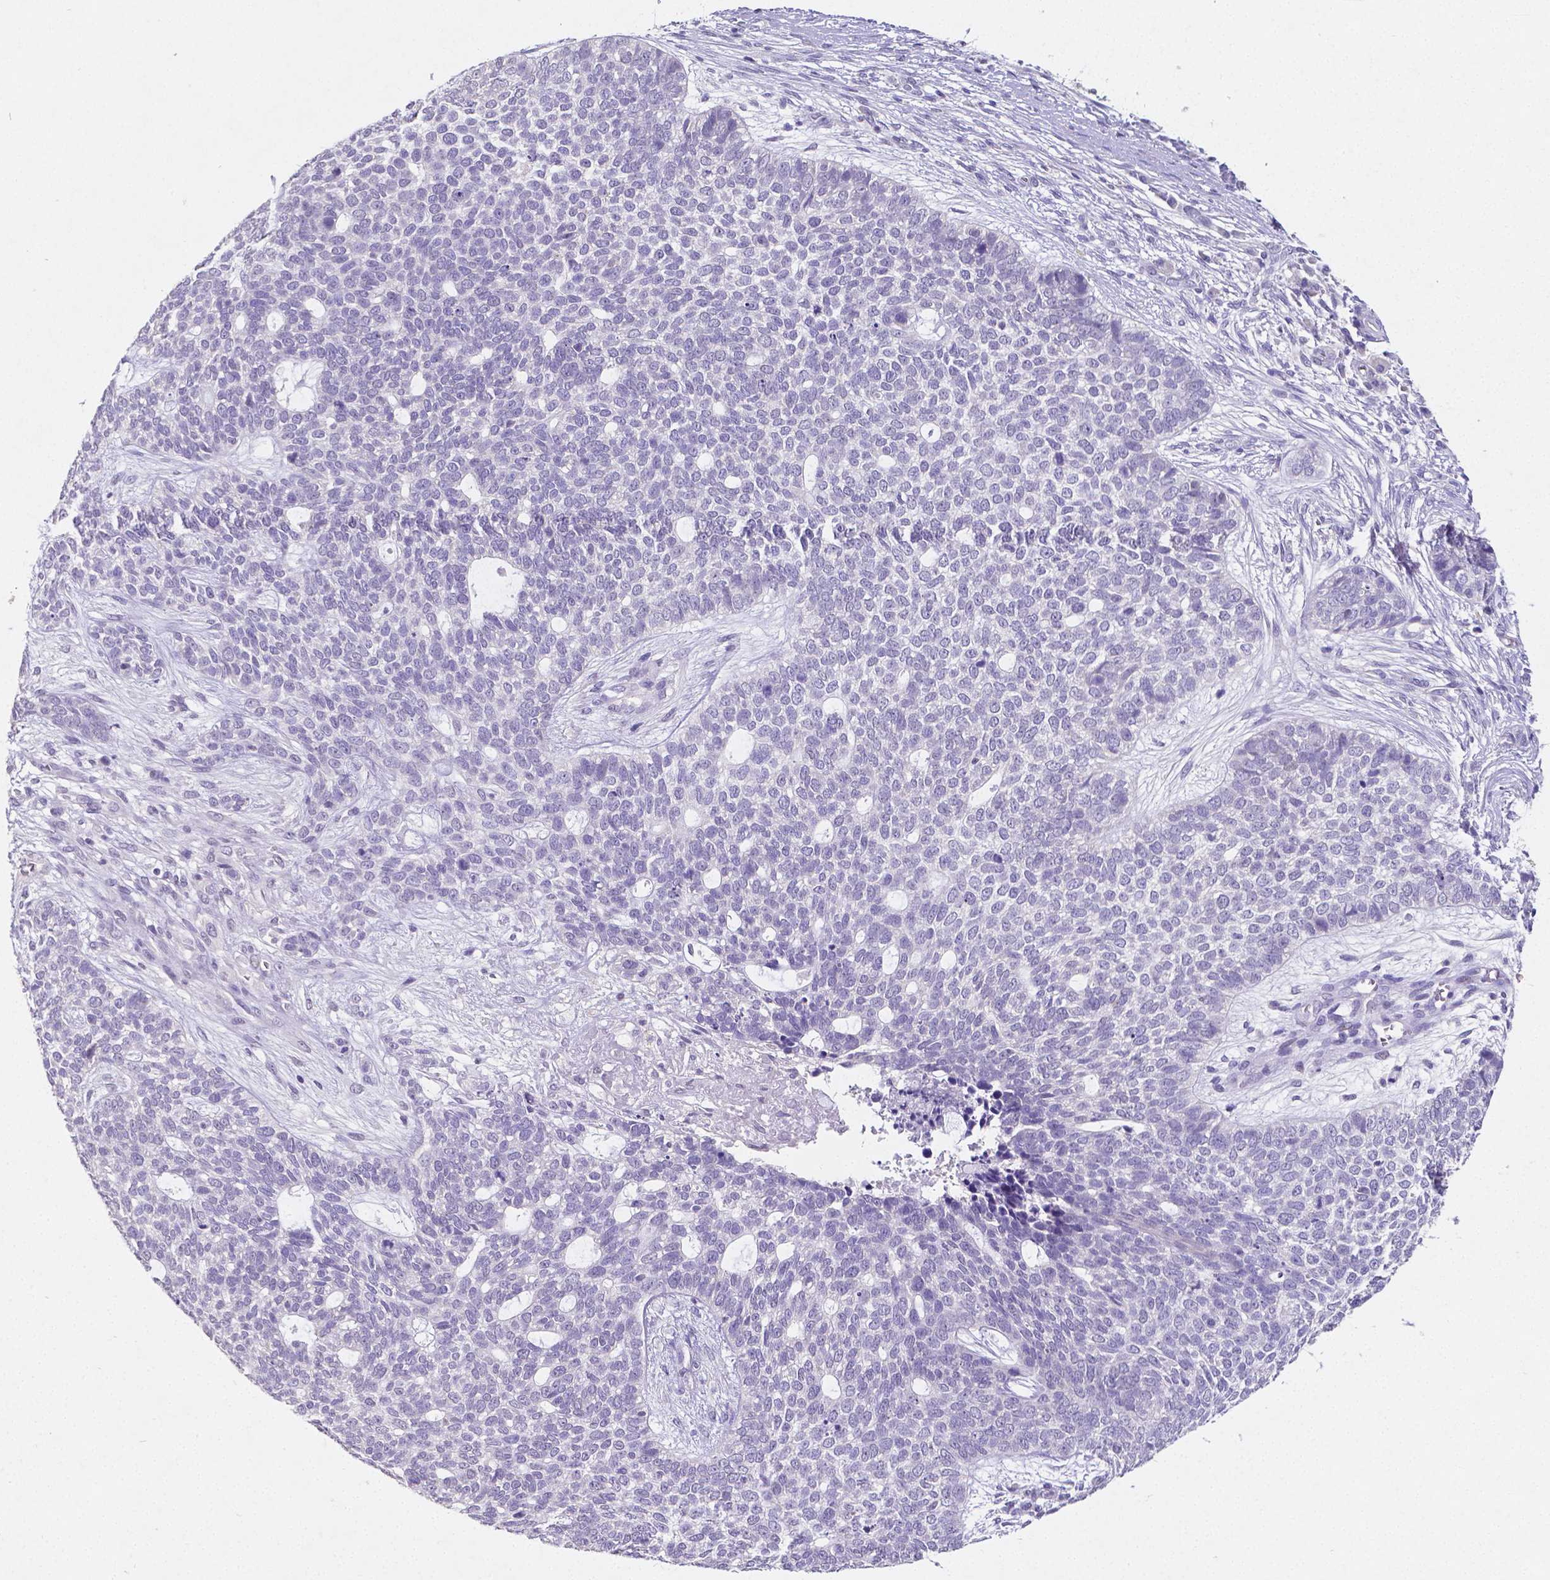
{"staining": {"intensity": "negative", "quantity": "none", "location": "none"}, "tissue": "skin cancer", "cell_type": "Tumor cells", "image_type": "cancer", "snomed": [{"axis": "morphology", "description": "Basal cell carcinoma"}, {"axis": "topography", "description": "Skin"}], "caption": "Immunohistochemistry micrograph of human skin cancer stained for a protein (brown), which demonstrates no expression in tumor cells.", "gene": "SATB2", "patient": {"sex": "female", "age": 69}}